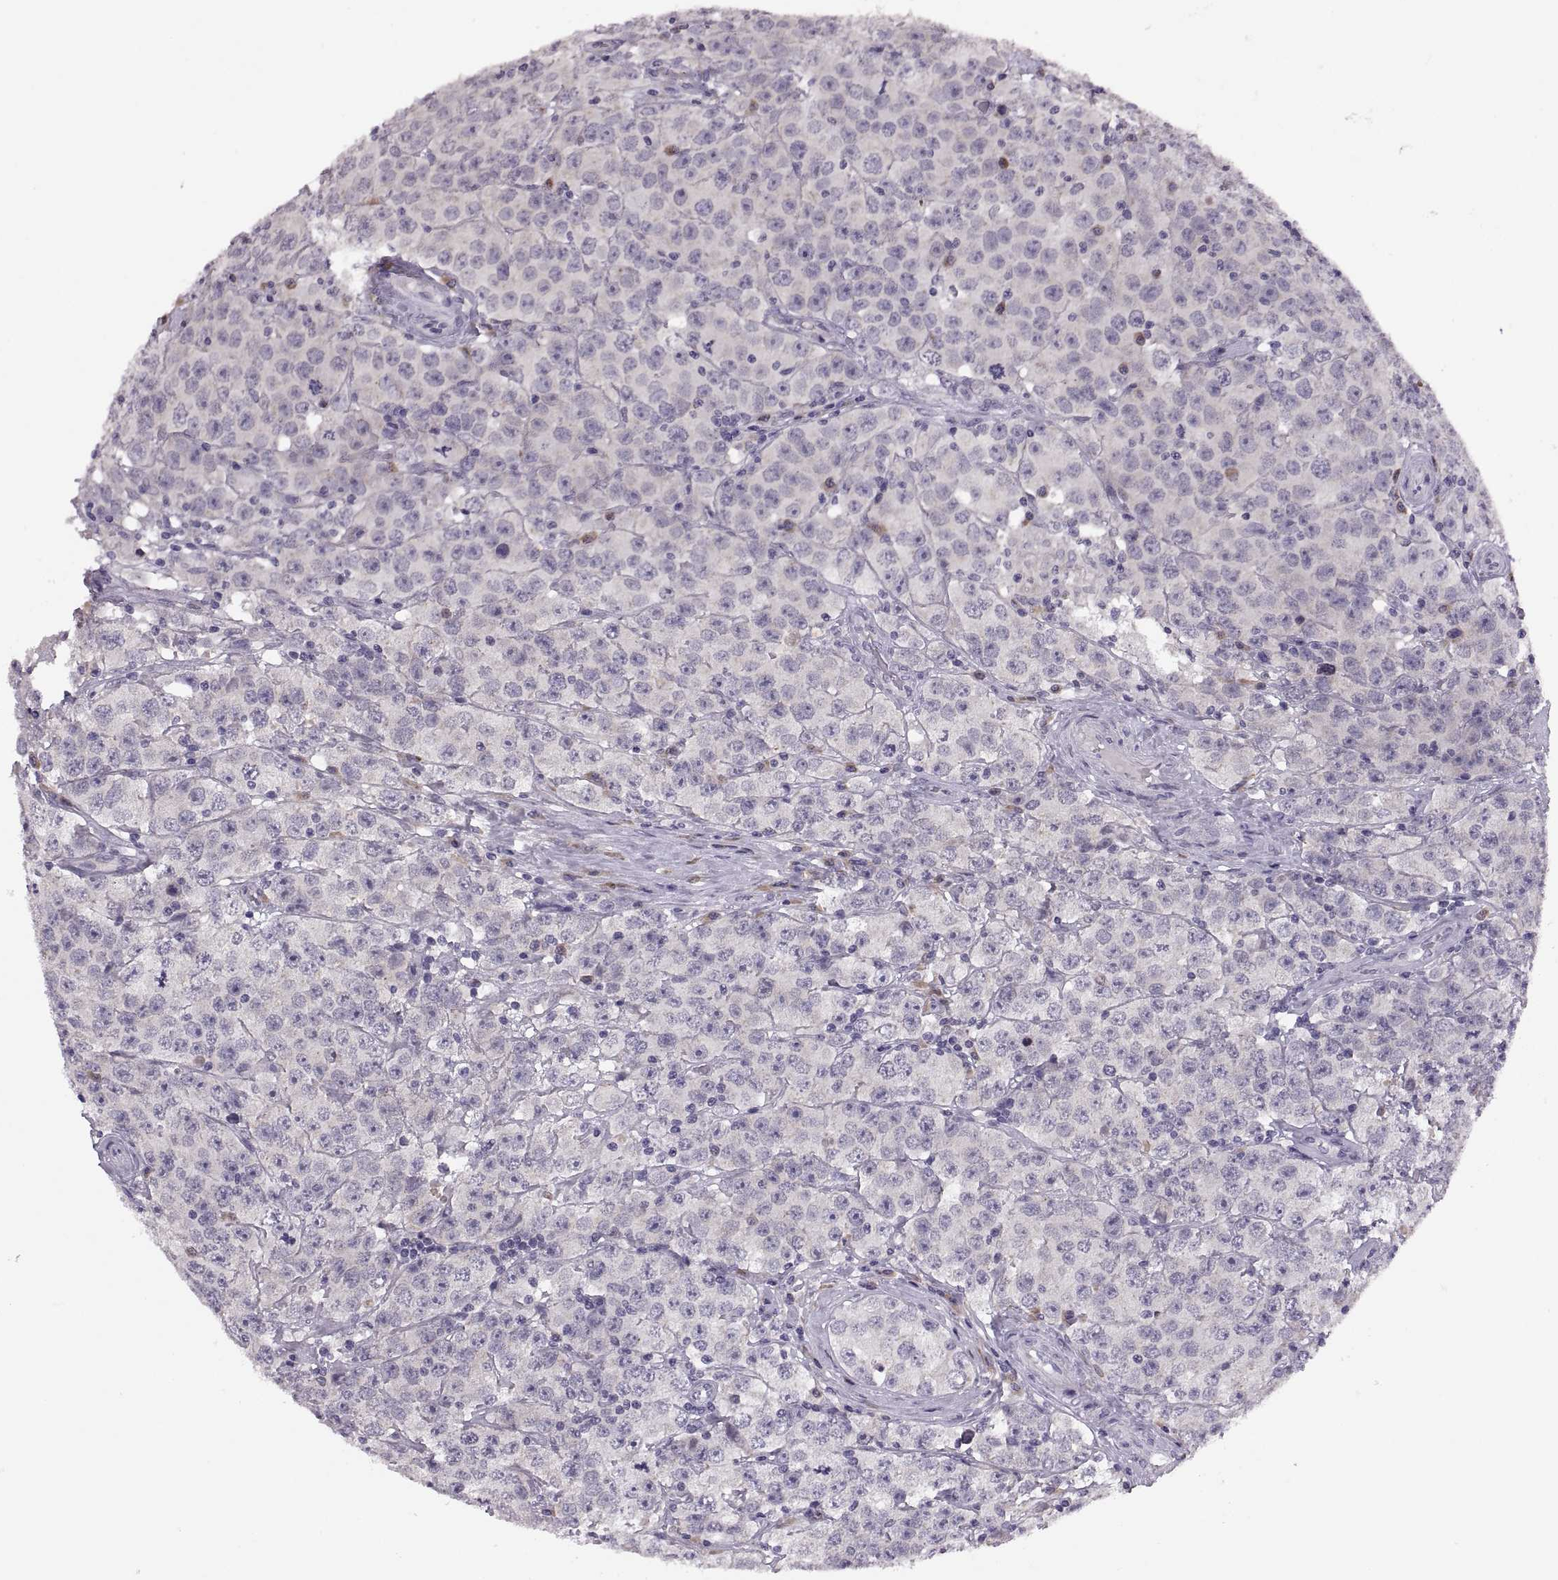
{"staining": {"intensity": "negative", "quantity": "none", "location": "none"}, "tissue": "testis cancer", "cell_type": "Tumor cells", "image_type": "cancer", "snomed": [{"axis": "morphology", "description": "Seminoma, NOS"}, {"axis": "topography", "description": "Testis"}], "caption": "Tumor cells are negative for brown protein staining in testis cancer (seminoma).", "gene": "ADH6", "patient": {"sex": "male", "age": 52}}